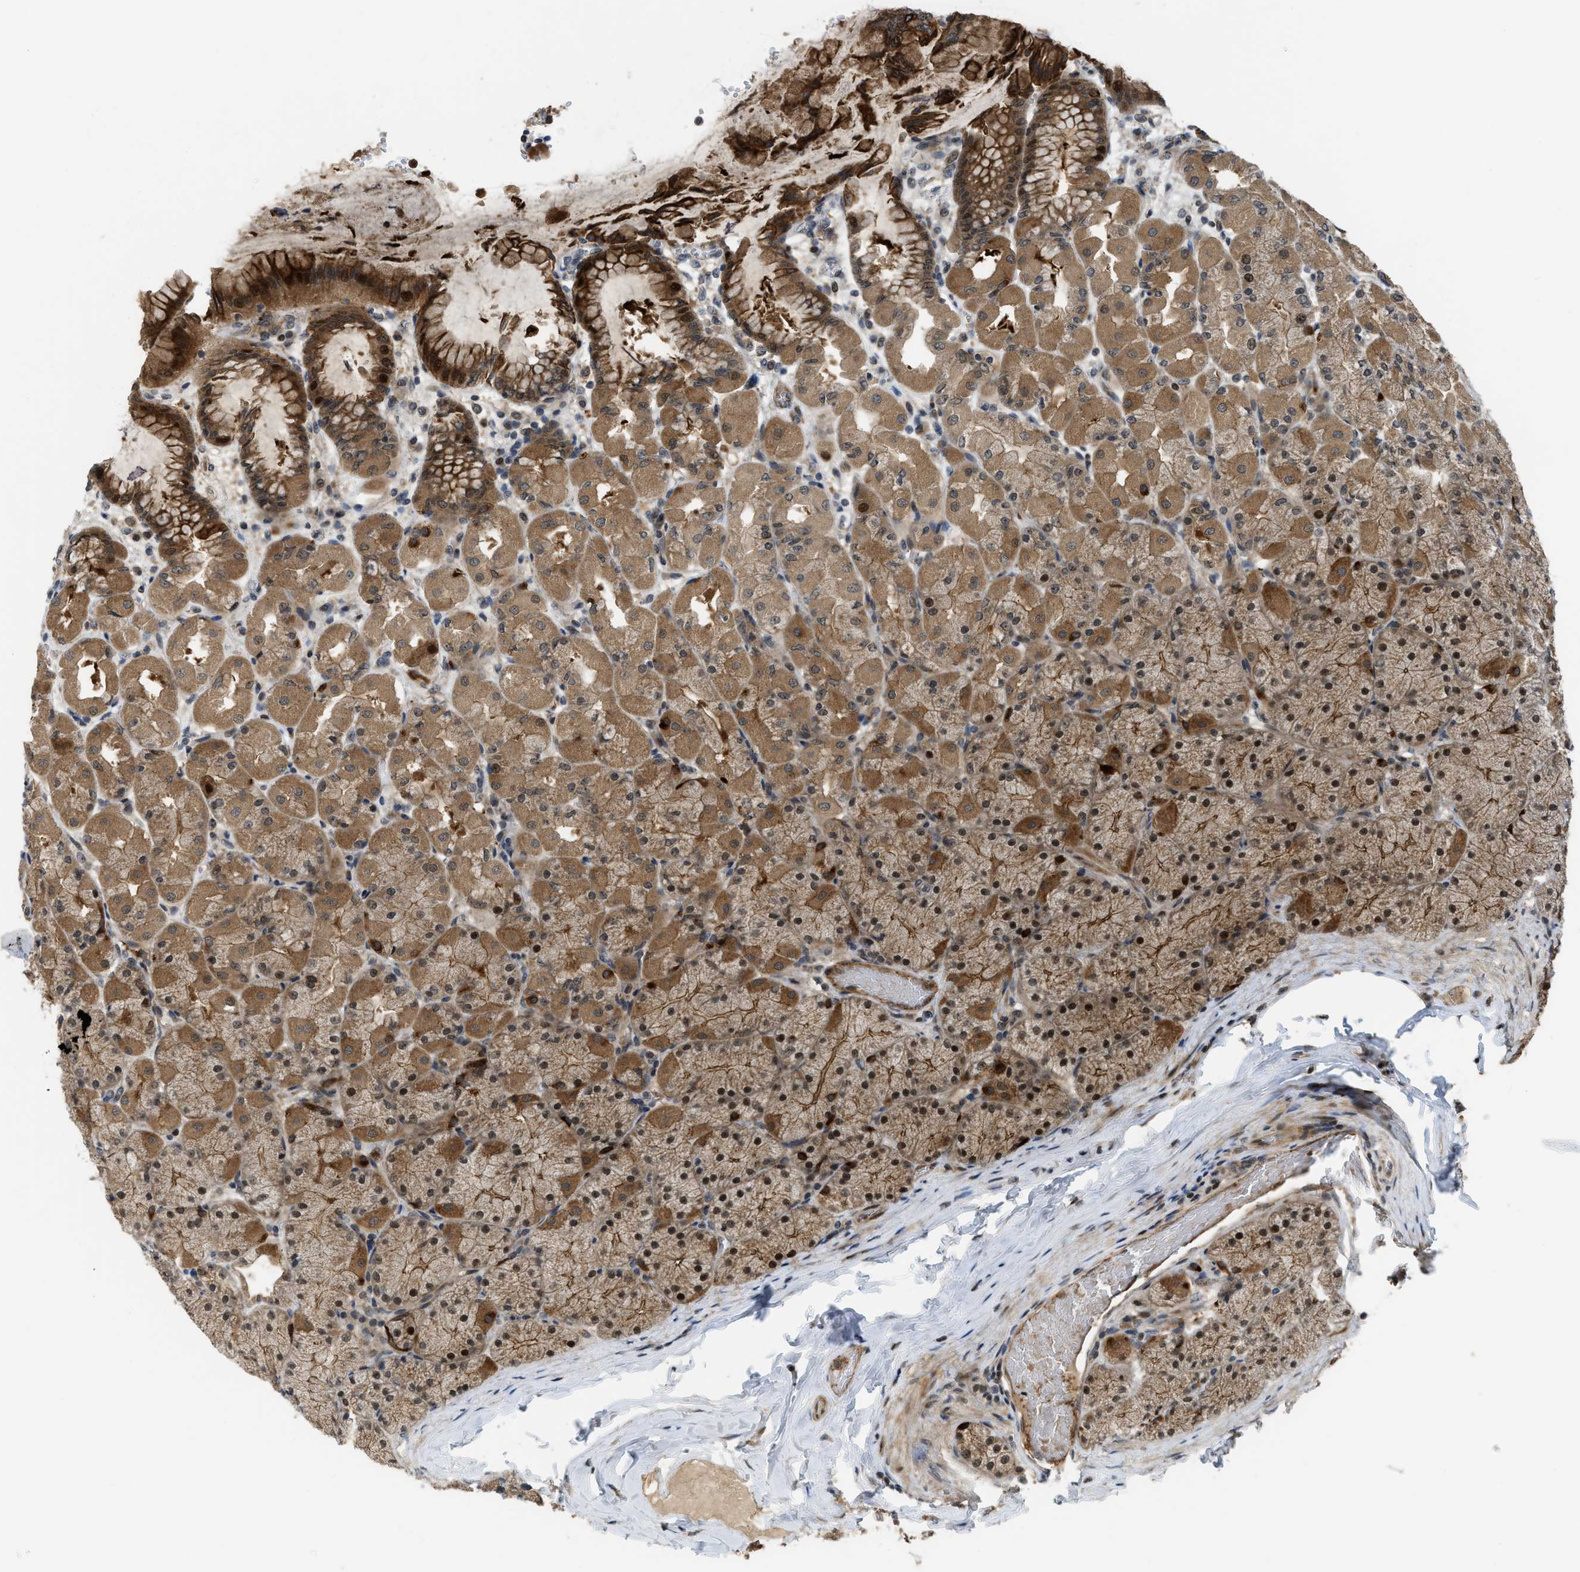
{"staining": {"intensity": "strong", "quantity": ">75%", "location": "cytoplasmic/membranous,nuclear"}, "tissue": "stomach", "cell_type": "Glandular cells", "image_type": "normal", "snomed": [{"axis": "morphology", "description": "Normal tissue, NOS"}, {"axis": "topography", "description": "Stomach, upper"}], "caption": "Unremarkable stomach was stained to show a protein in brown. There is high levels of strong cytoplasmic/membranous,nuclear expression in approximately >75% of glandular cells. (DAB = brown stain, brightfield microscopy at high magnification).", "gene": "DNAJC28", "patient": {"sex": "female", "age": 56}}